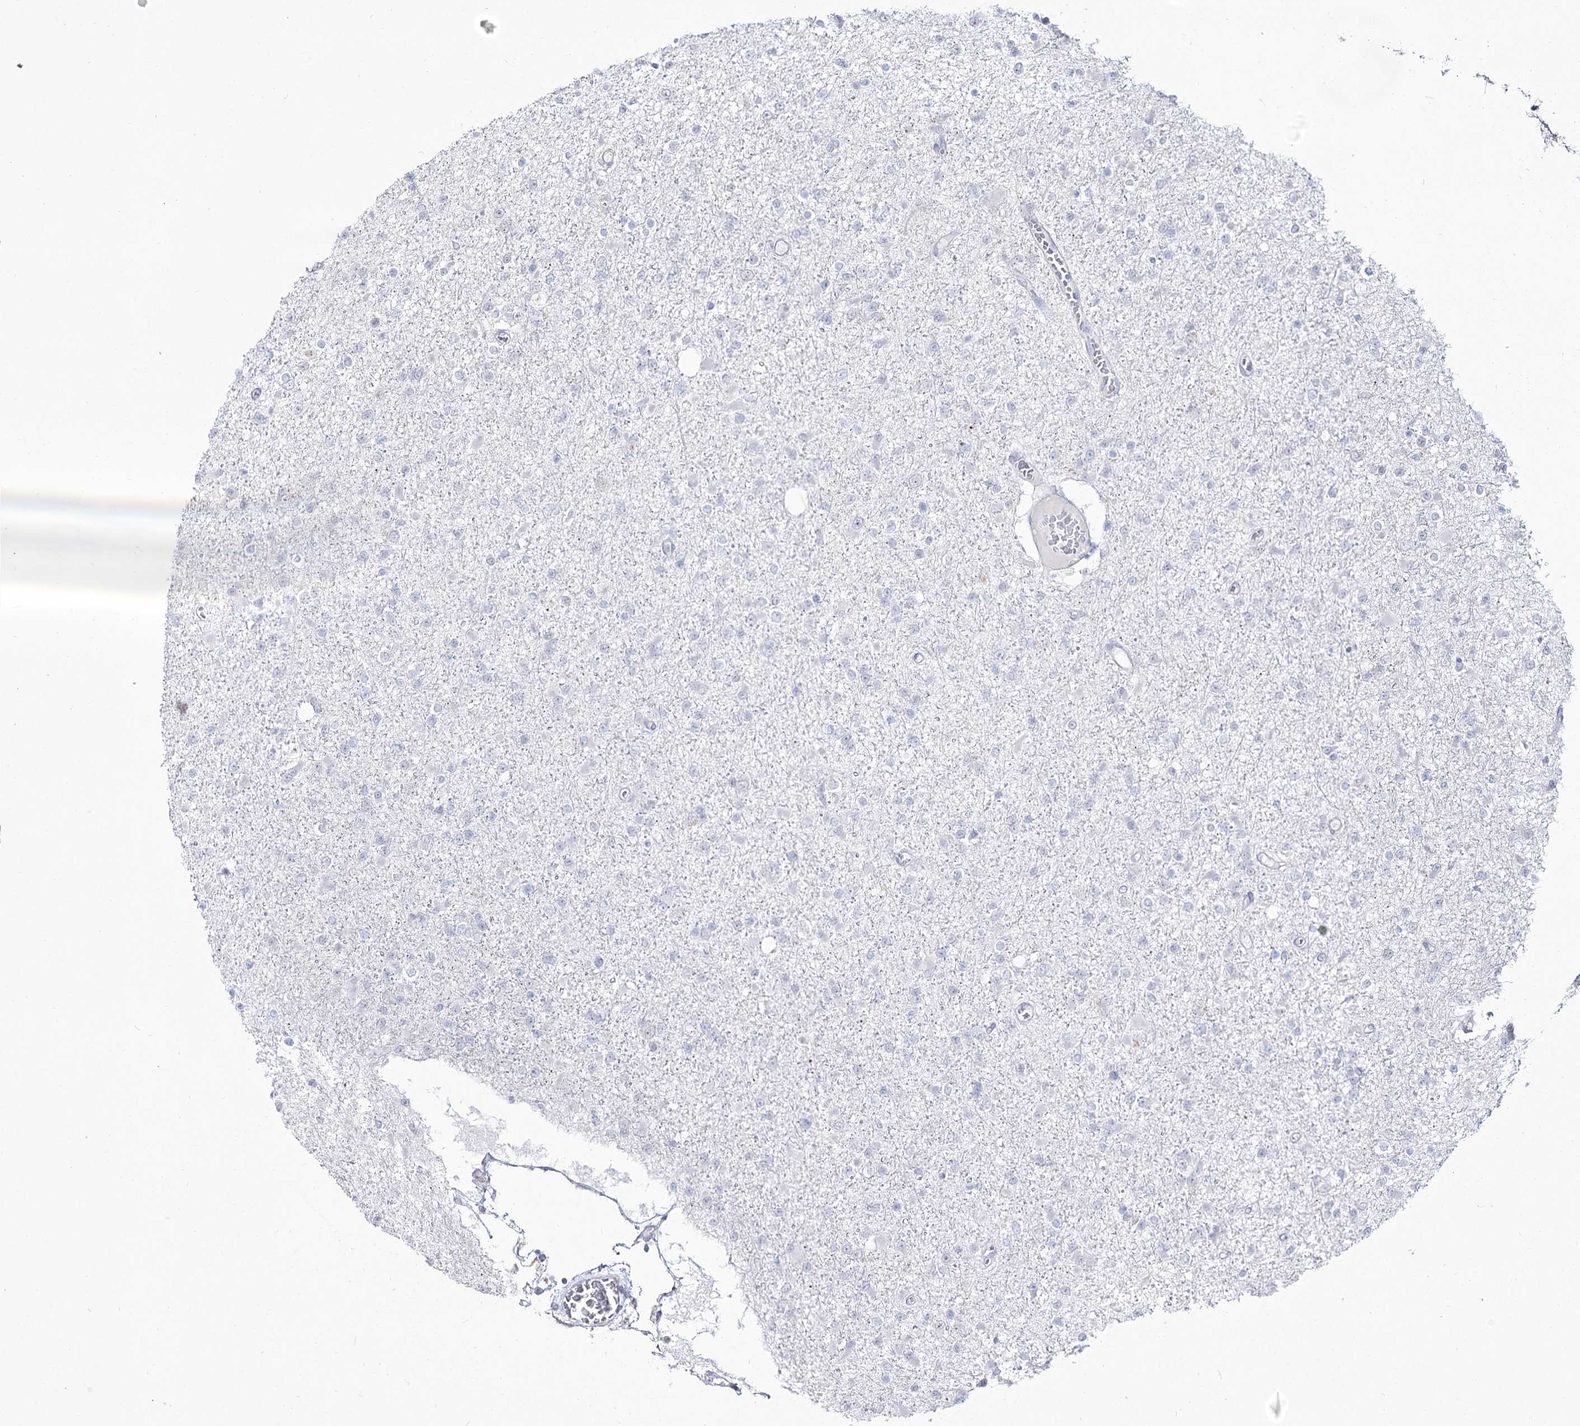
{"staining": {"intensity": "negative", "quantity": "none", "location": "none"}, "tissue": "glioma", "cell_type": "Tumor cells", "image_type": "cancer", "snomed": [{"axis": "morphology", "description": "Glioma, malignant, Low grade"}, {"axis": "topography", "description": "Brain"}], "caption": "The photomicrograph demonstrates no significant positivity in tumor cells of glioma.", "gene": "DDX50", "patient": {"sex": "female", "age": 22}}